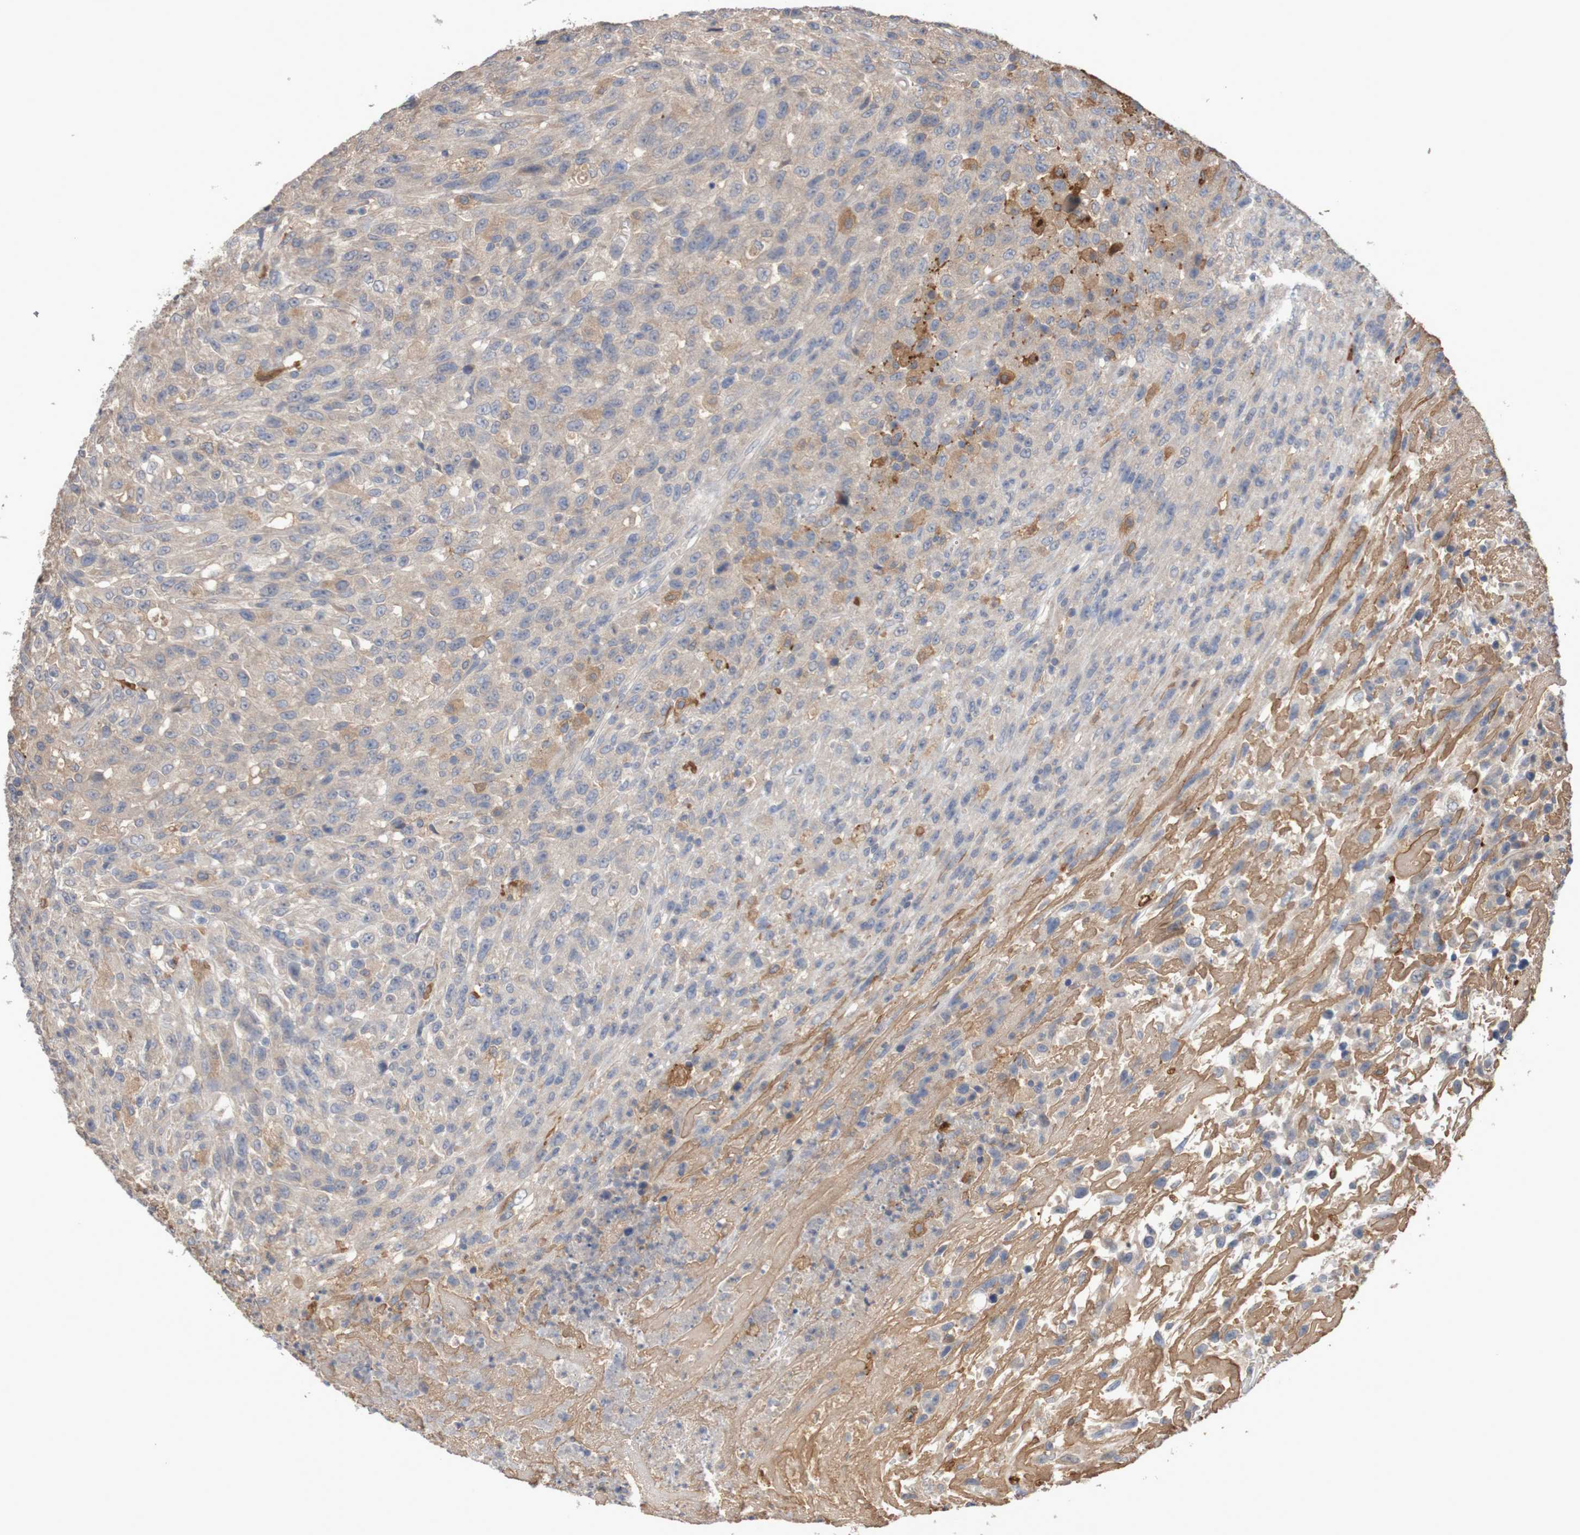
{"staining": {"intensity": "weak", "quantity": ">75%", "location": "cytoplasmic/membranous"}, "tissue": "urothelial cancer", "cell_type": "Tumor cells", "image_type": "cancer", "snomed": [{"axis": "morphology", "description": "Urothelial carcinoma, High grade"}, {"axis": "topography", "description": "Urinary bladder"}], "caption": "A micrograph of urothelial cancer stained for a protein exhibits weak cytoplasmic/membranous brown staining in tumor cells. The staining is performed using DAB (3,3'-diaminobenzidine) brown chromogen to label protein expression. The nuclei are counter-stained blue using hematoxylin.", "gene": "PHYH", "patient": {"sex": "male", "age": 66}}